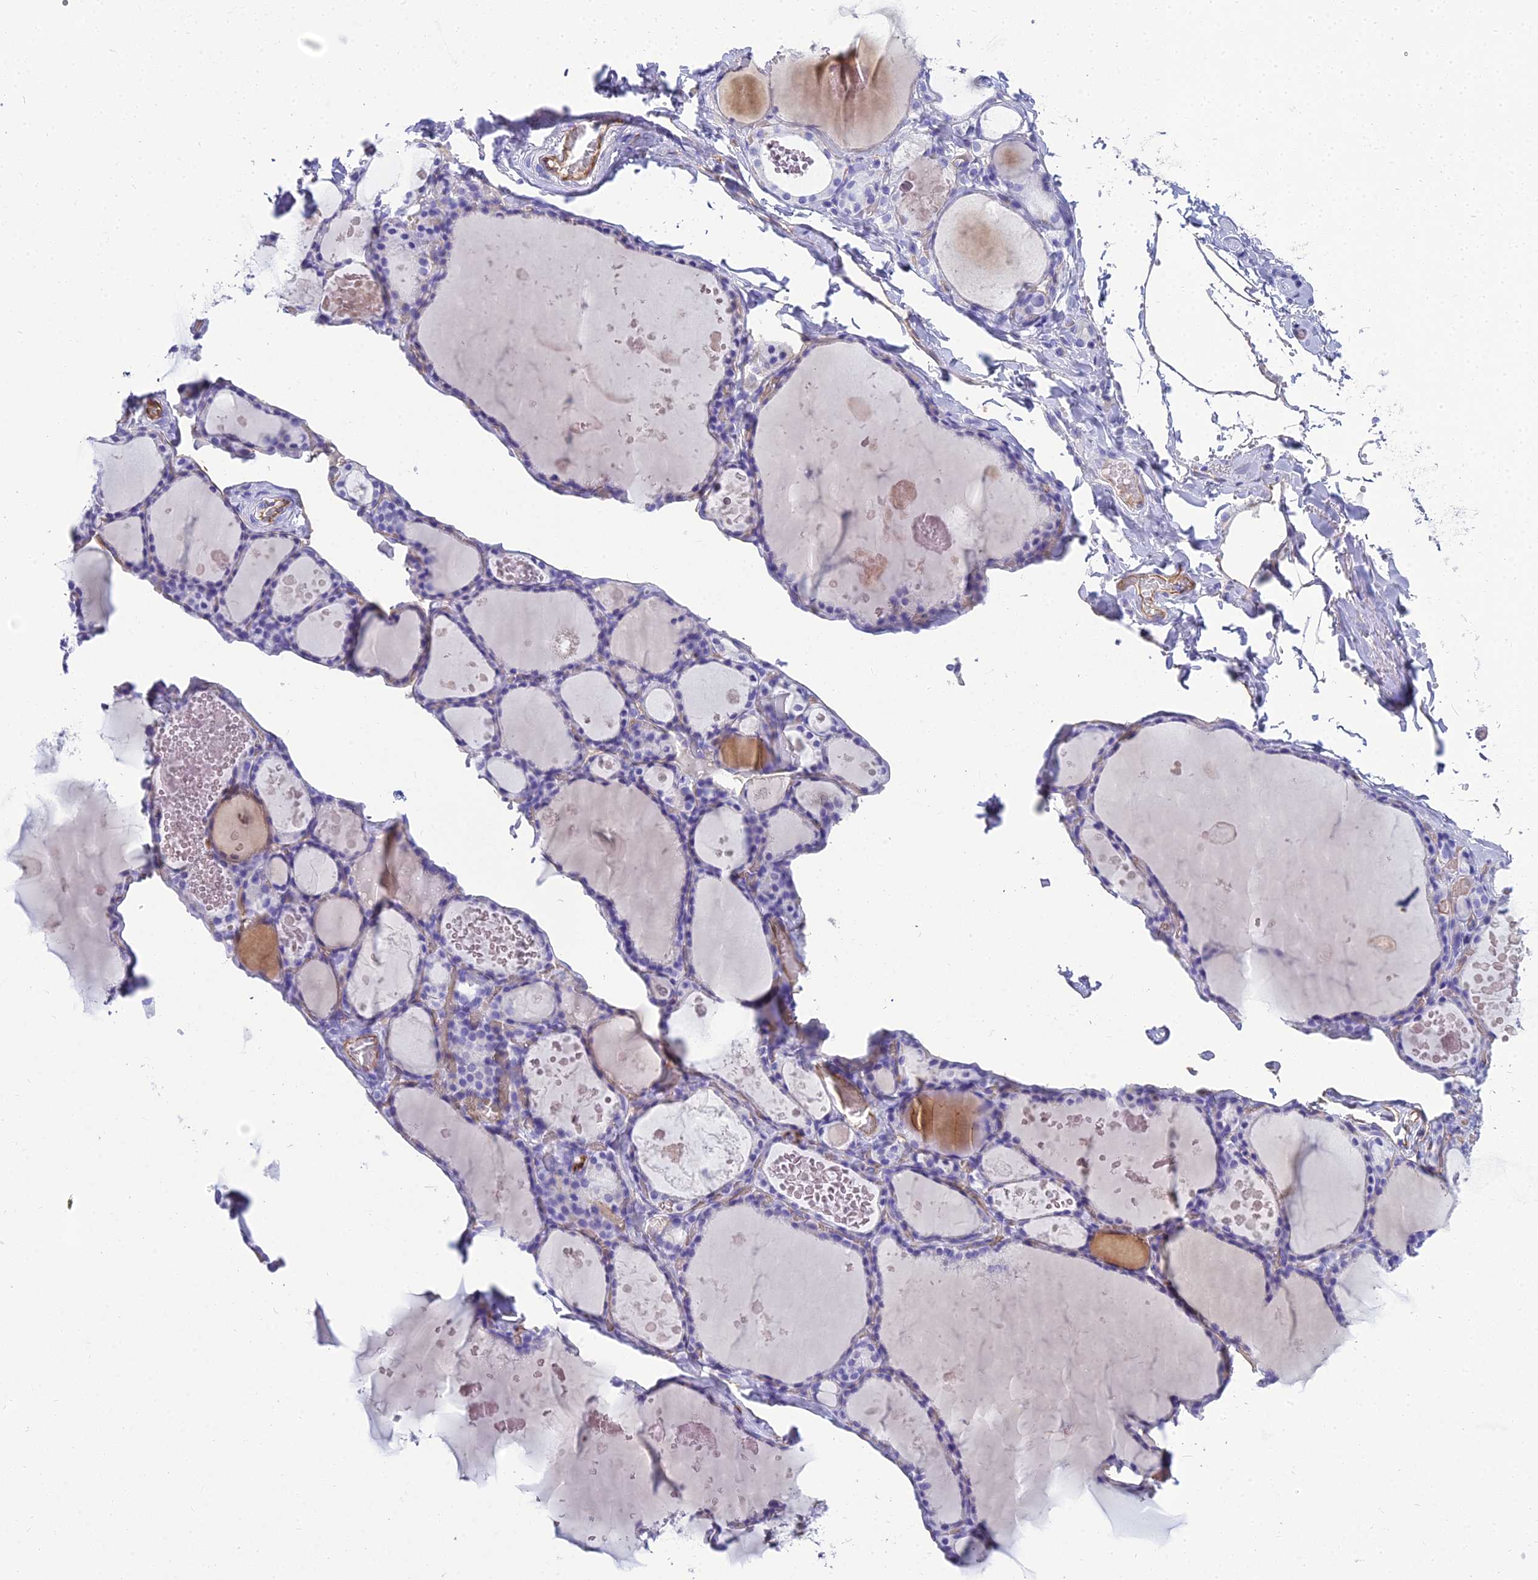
{"staining": {"intensity": "negative", "quantity": "none", "location": "none"}, "tissue": "thyroid gland", "cell_type": "Glandular cells", "image_type": "normal", "snomed": [{"axis": "morphology", "description": "Normal tissue, NOS"}, {"axis": "topography", "description": "Thyroid gland"}], "caption": "The micrograph demonstrates no staining of glandular cells in normal thyroid gland. (DAB (3,3'-diaminobenzidine) immunohistochemistry (IHC), high magnification).", "gene": "NINJ1", "patient": {"sex": "male", "age": 56}}